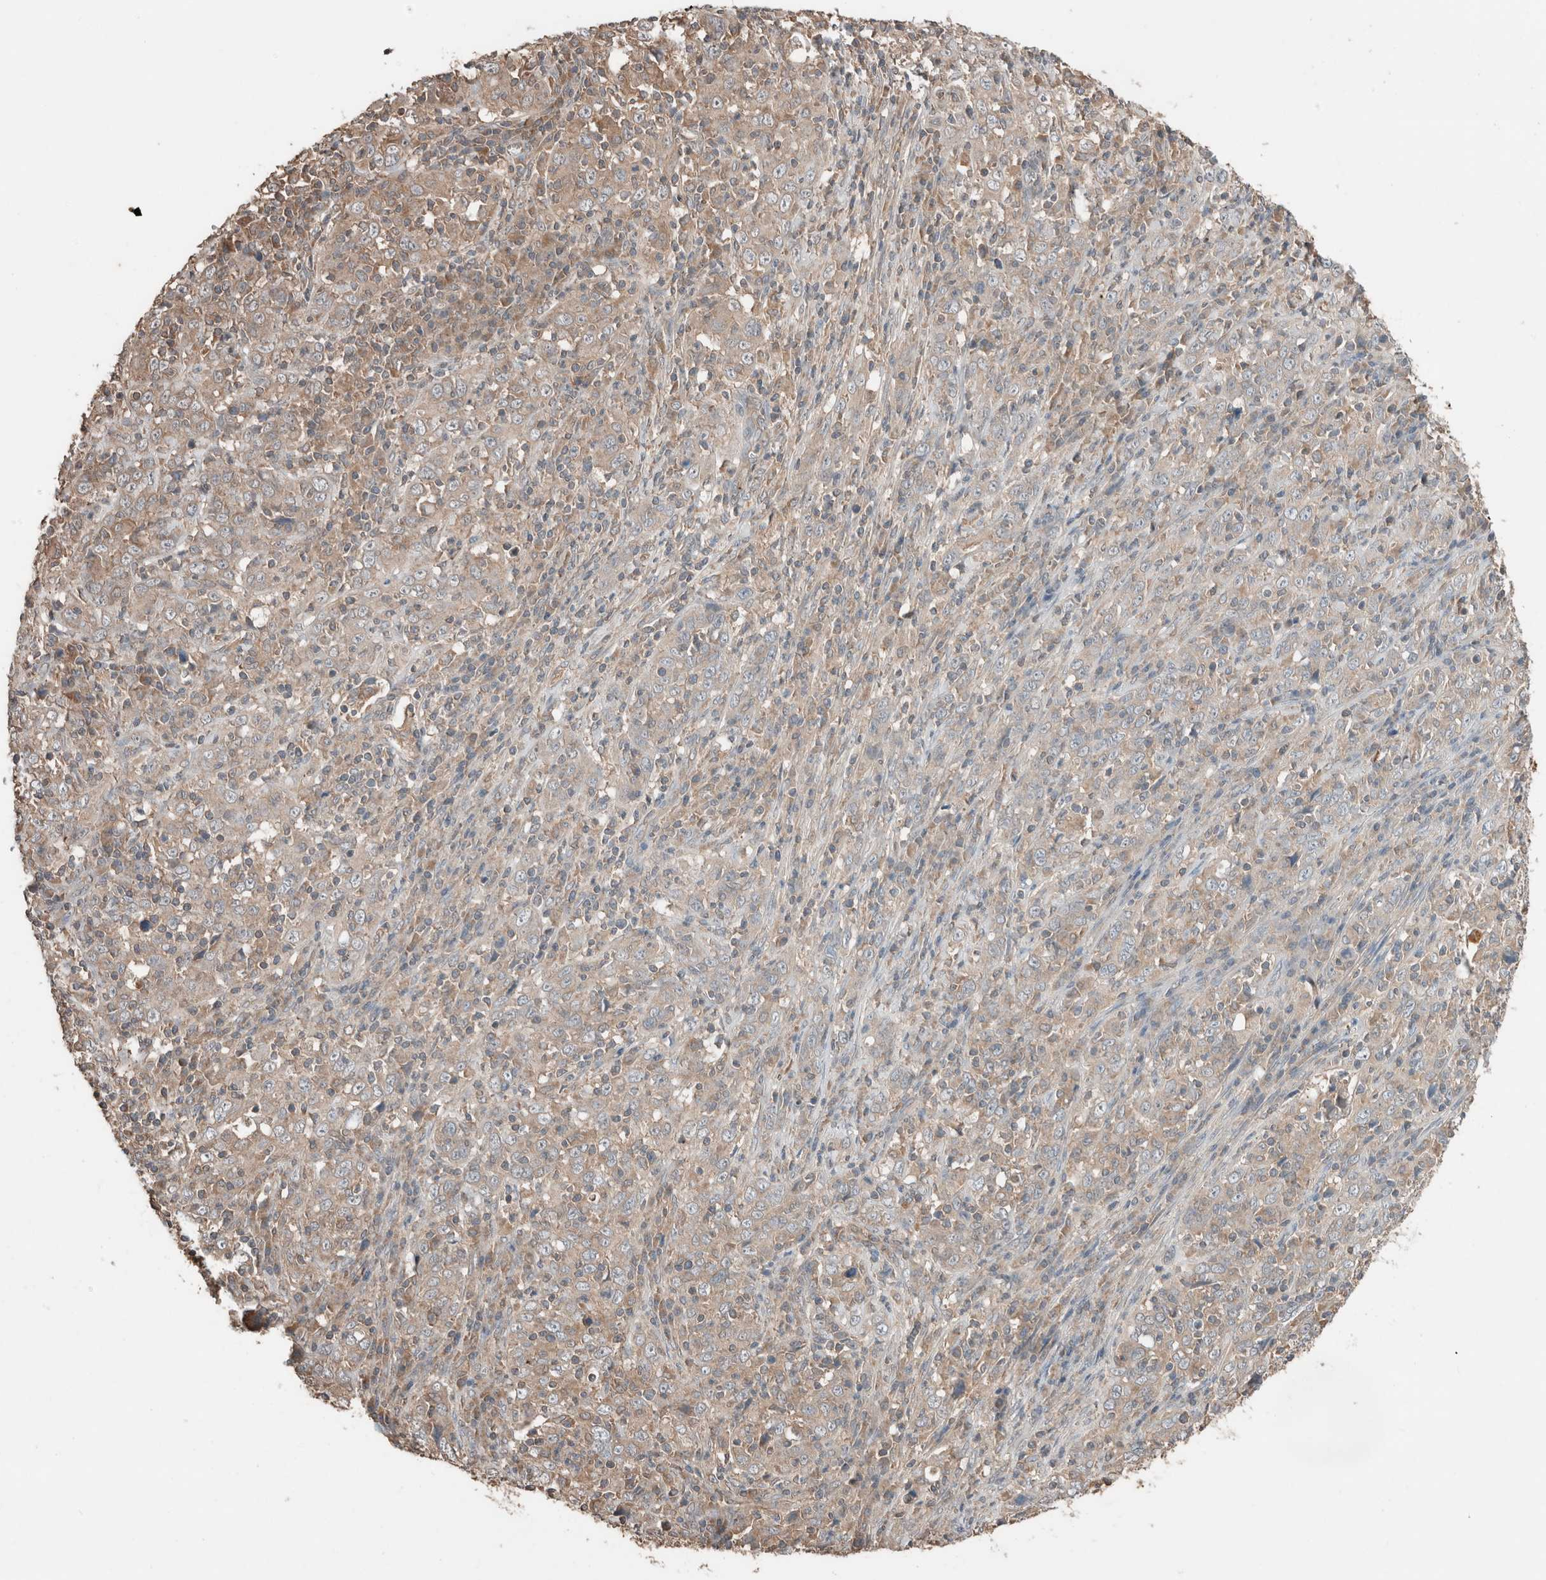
{"staining": {"intensity": "weak", "quantity": "<25%", "location": "cytoplasmic/membranous"}, "tissue": "cervical cancer", "cell_type": "Tumor cells", "image_type": "cancer", "snomed": [{"axis": "morphology", "description": "Squamous cell carcinoma, NOS"}, {"axis": "topography", "description": "Cervix"}], "caption": "Immunohistochemistry (IHC) photomicrograph of cervical cancer (squamous cell carcinoma) stained for a protein (brown), which reveals no positivity in tumor cells. The staining was performed using DAB (3,3'-diaminobenzidine) to visualize the protein expression in brown, while the nuclei were stained in blue with hematoxylin (Magnification: 20x).", "gene": "ERAP2", "patient": {"sex": "female", "age": 46}}